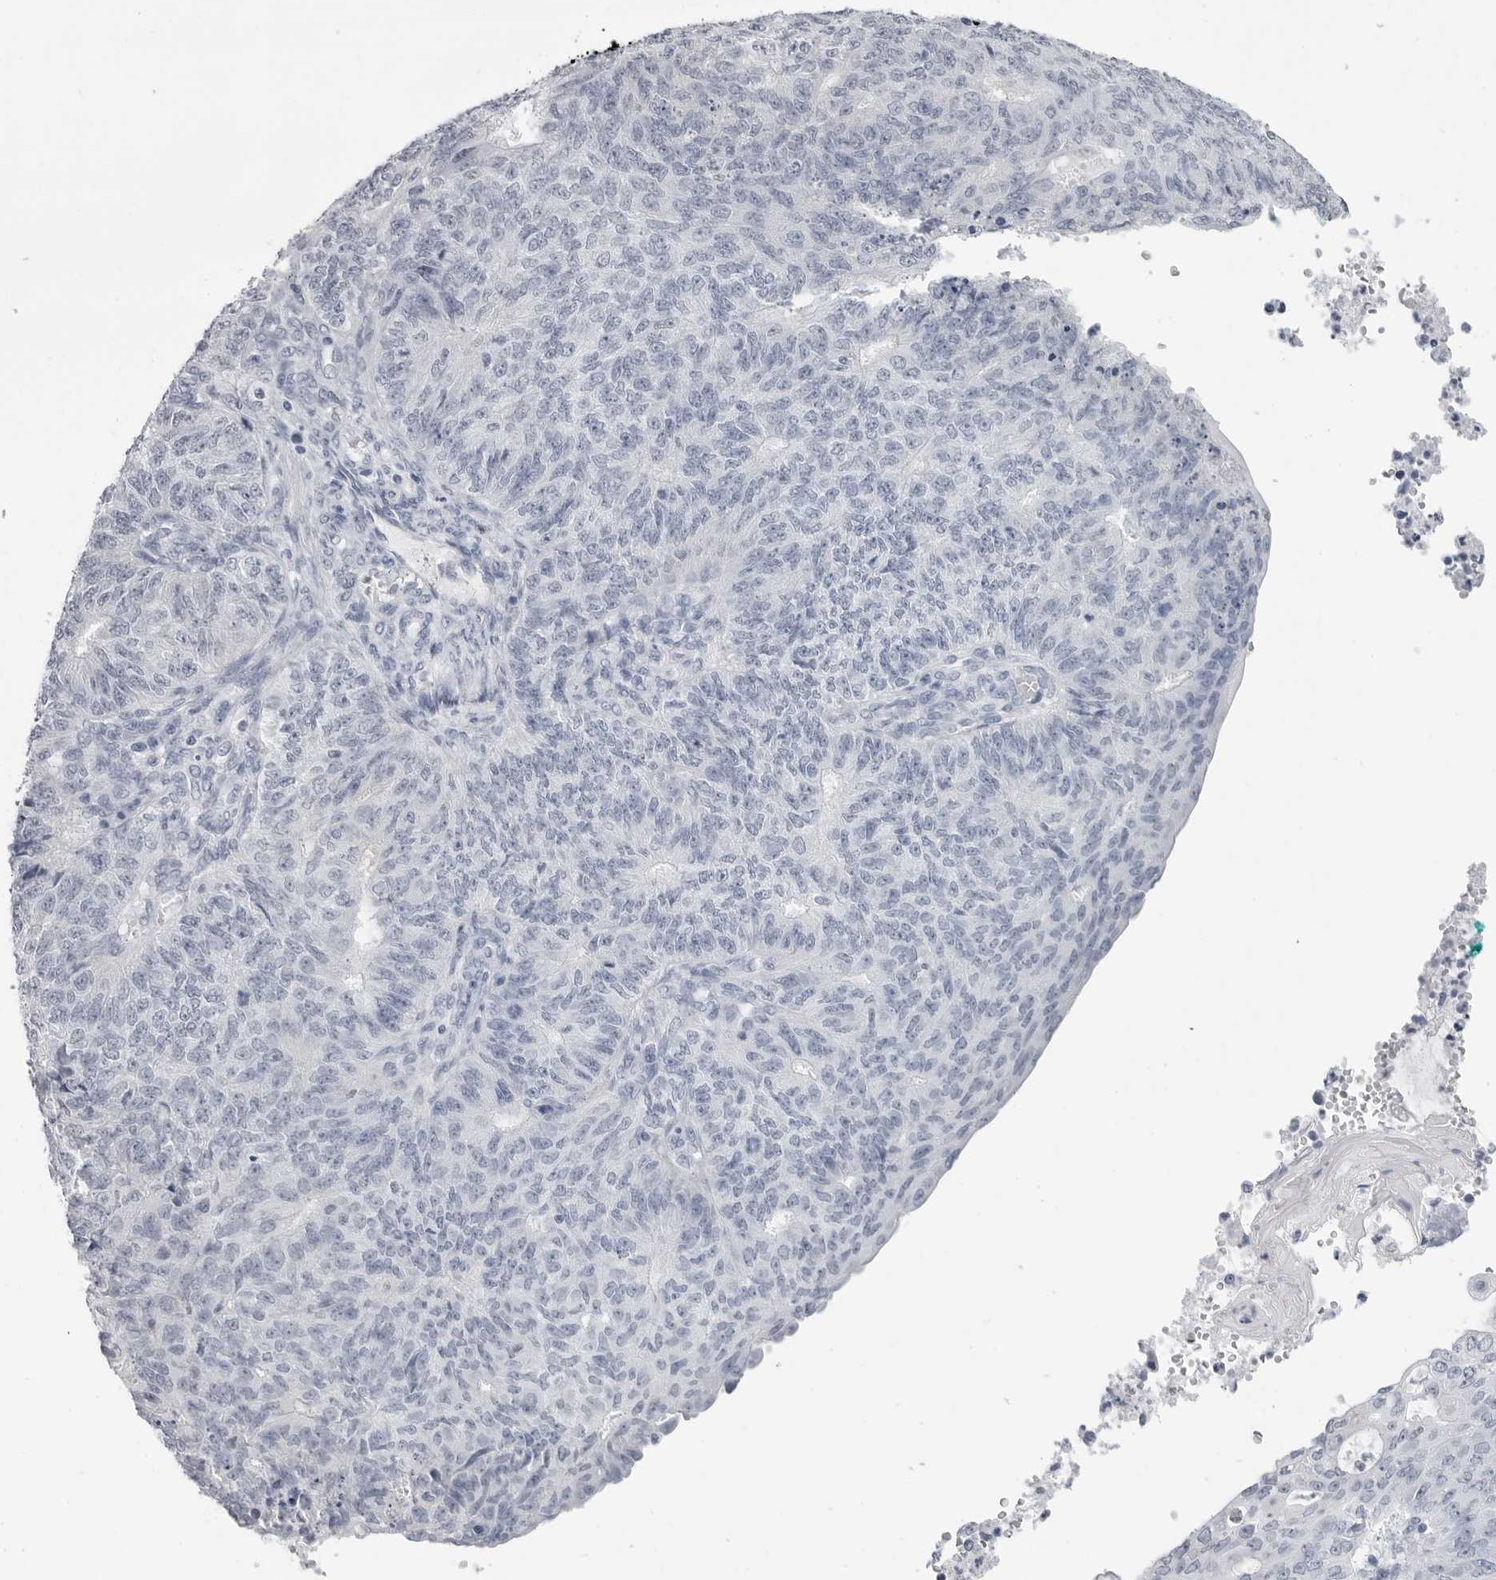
{"staining": {"intensity": "negative", "quantity": "none", "location": "none"}, "tissue": "endometrial cancer", "cell_type": "Tumor cells", "image_type": "cancer", "snomed": [{"axis": "morphology", "description": "Adenocarcinoma, NOS"}, {"axis": "topography", "description": "Endometrium"}], "caption": "There is no significant positivity in tumor cells of adenocarcinoma (endometrial). (DAB (3,3'-diaminobenzidine) immunohistochemistry, high magnification).", "gene": "PGA3", "patient": {"sex": "female", "age": 32}}